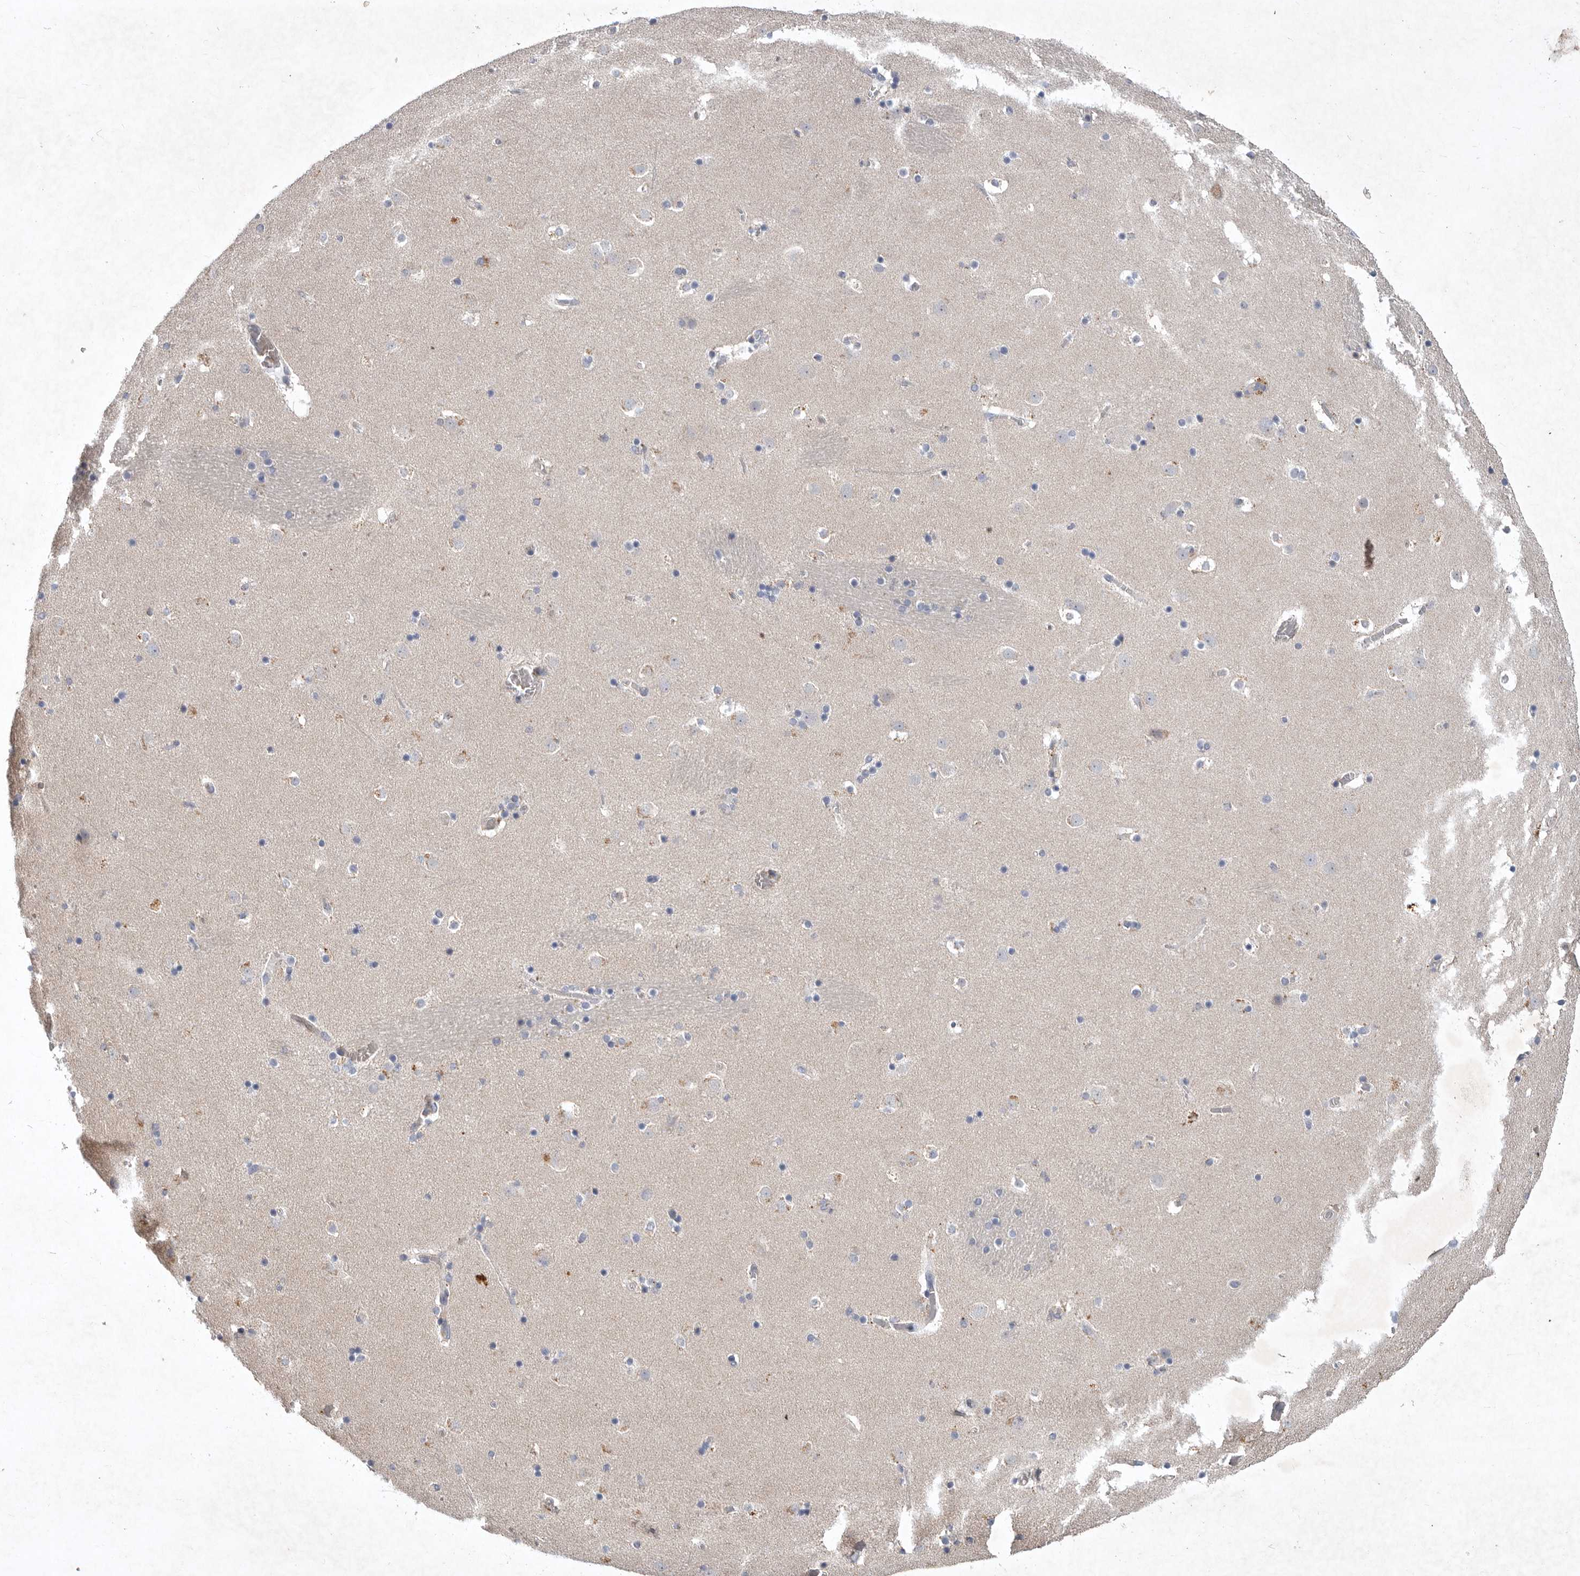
{"staining": {"intensity": "negative", "quantity": "none", "location": "none"}, "tissue": "caudate", "cell_type": "Glial cells", "image_type": "normal", "snomed": [{"axis": "morphology", "description": "Normal tissue, NOS"}, {"axis": "topography", "description": "Lateral ventricle wall"}], "caption": "The immunohistochemistry (IHC) histopathology image has no significant expression in glial cells of caudate.", "gene": "TNFSF14", "patient": {"sex": "male", "age": 45}}